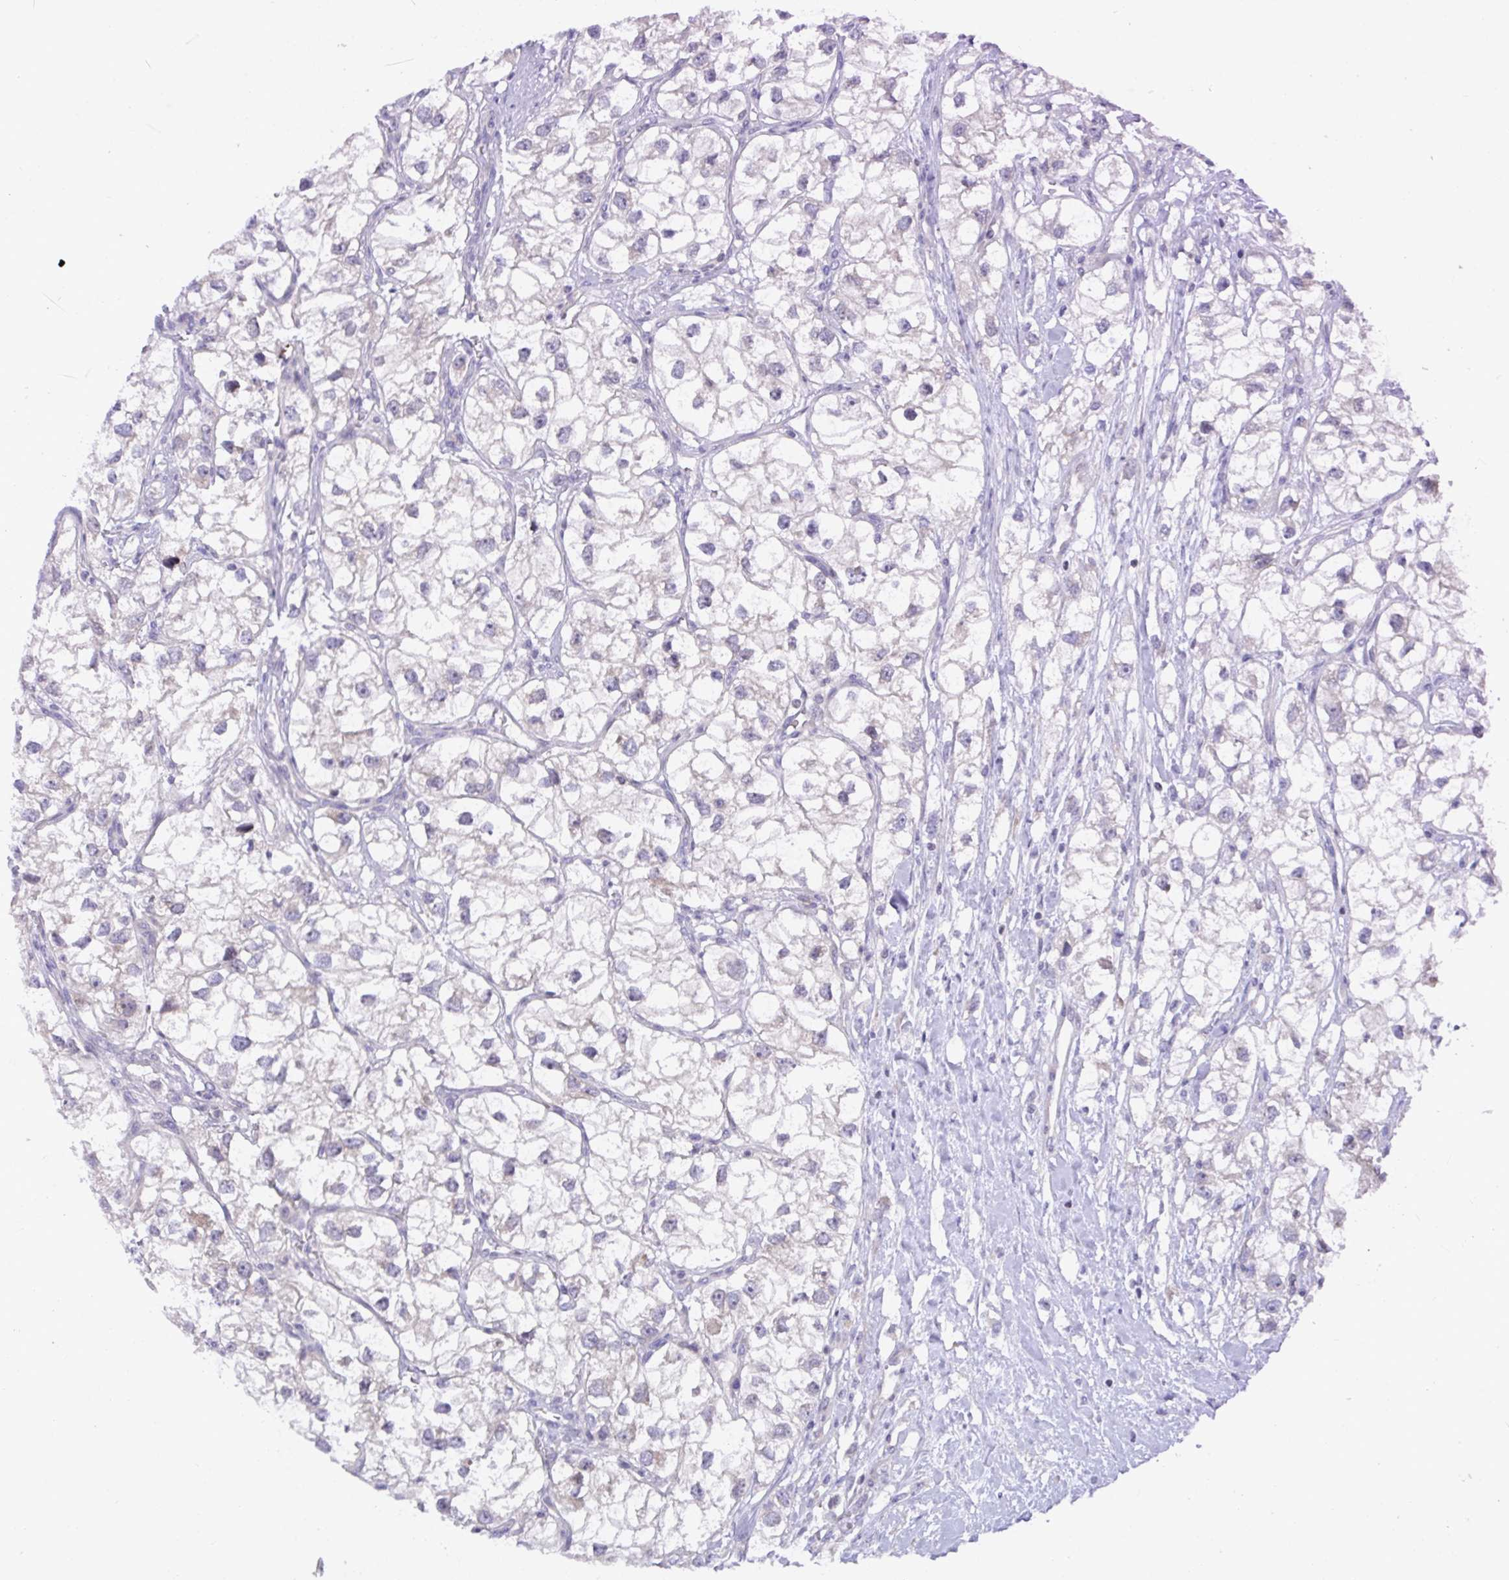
{"staining": {"intensity": "negative", "quantity": "none", "location": "none"}, "tissue": "renal cancer", "cell_type": "Tumor cells", "image_type": "cancer", "snomed": [{"axis": "morphology", "description": "Adenocarcinoma, NOS"}, {"axis": "topography", "description": "Kidney"}], "caption": "IHC of human renal cancer shows no positivity in tumor cells. (IHC, brightfield microscopy, high magnification).", "gene": "SNX11", "patient": {"sex": "male", "age": 59}}